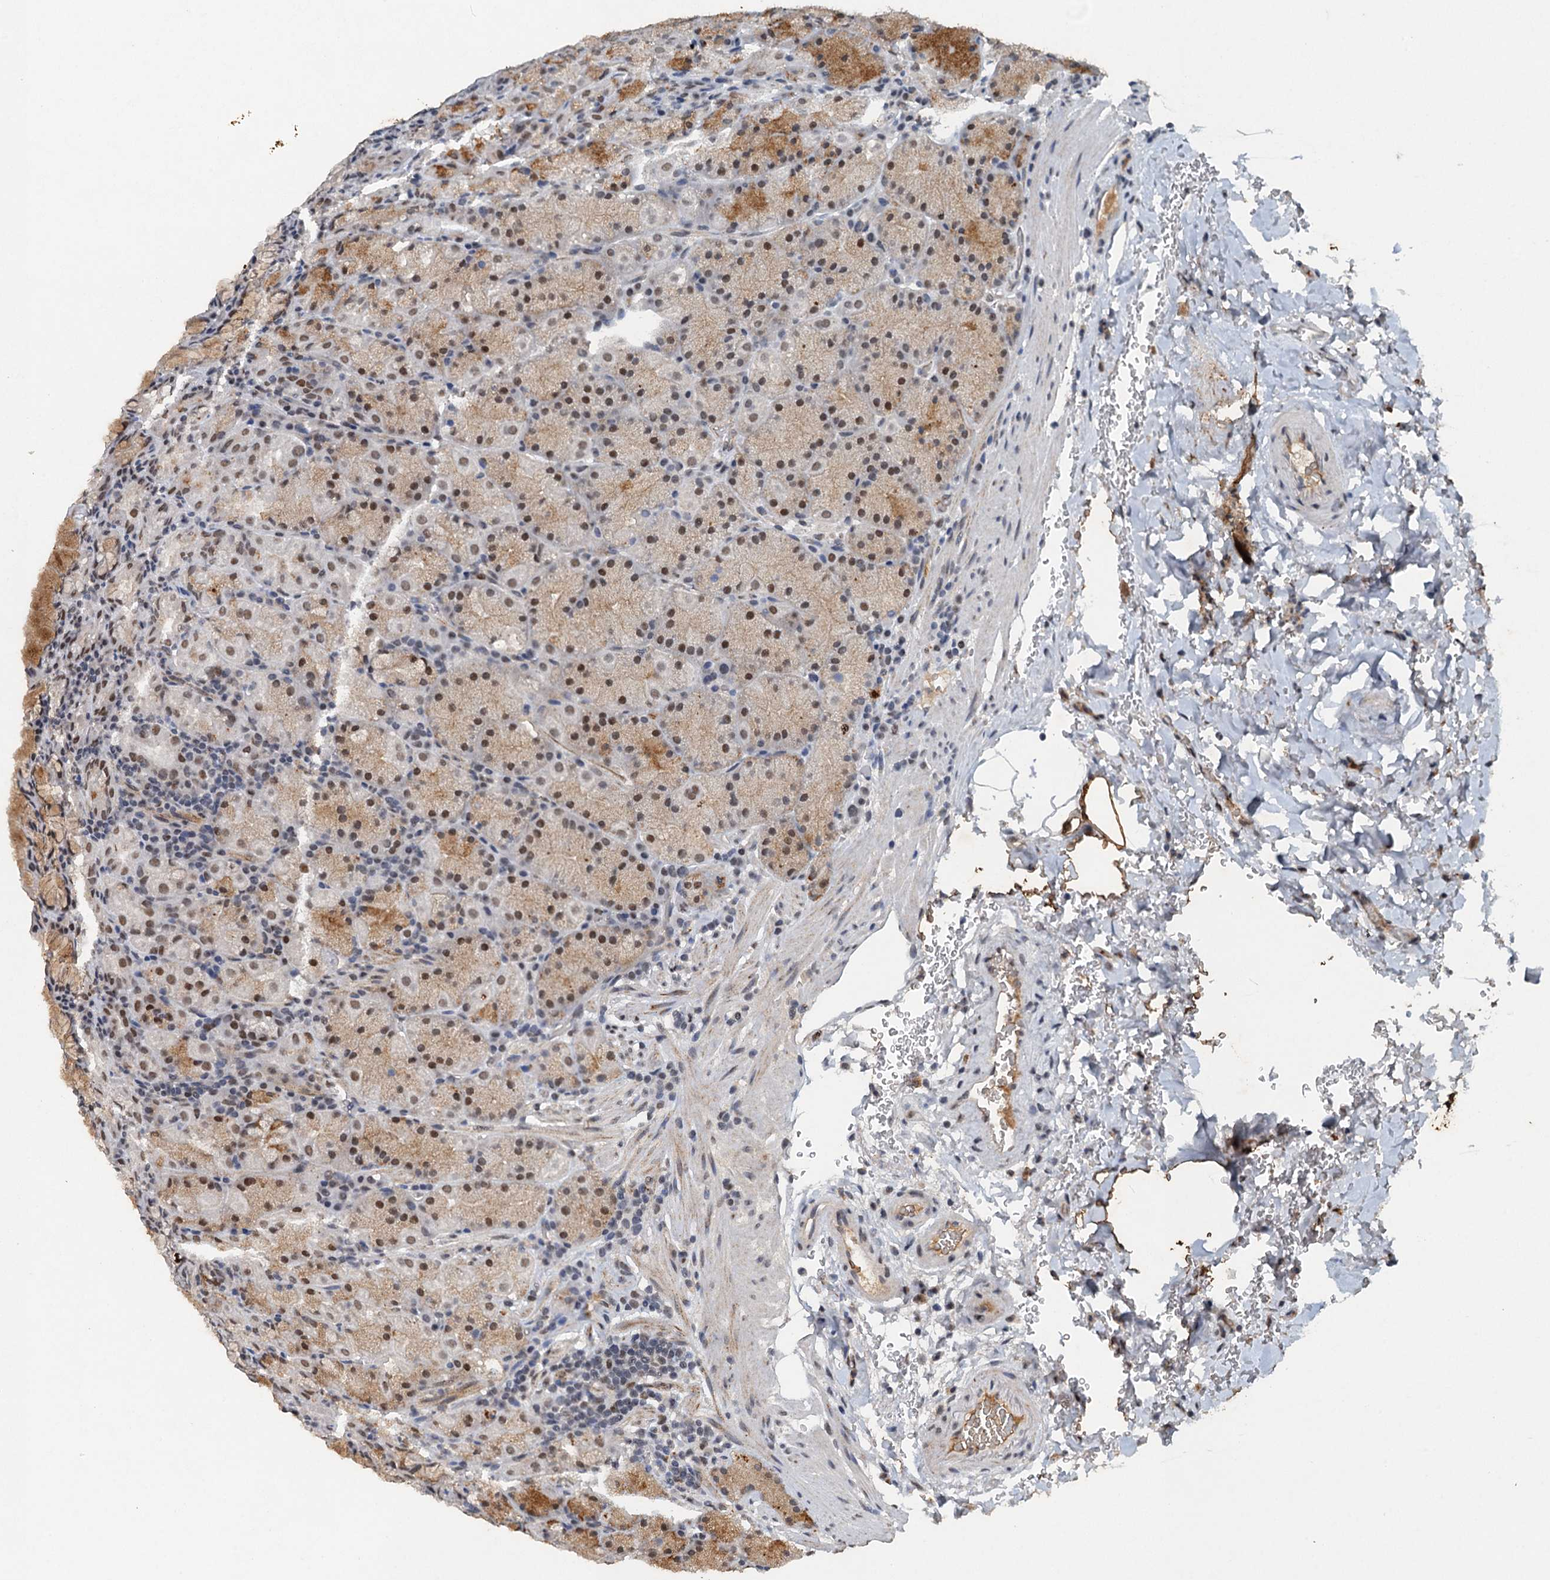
{"staining": {"intensity": "moderate", "quantity": ">75%", "location": "nuclear"}, "tissue": "stomach", "cell_type": "Glandular cells", "image_type": "normal", "snomed": [{"axis": "morphology", "description": "Normal tissue, NOS"}, {"axis": "topography", "description": "Stomach, upper"}, {"axis": "topography", "description": "Stomach, lower"}], "caption": "This micrograph shows immunohistochemistry staining of normal stomach, with medium moderate nuclear positivity in approximately >75% of glandular cells.", "gene": "CSTF3", "patient": {"sex": "male", "age": 80}}